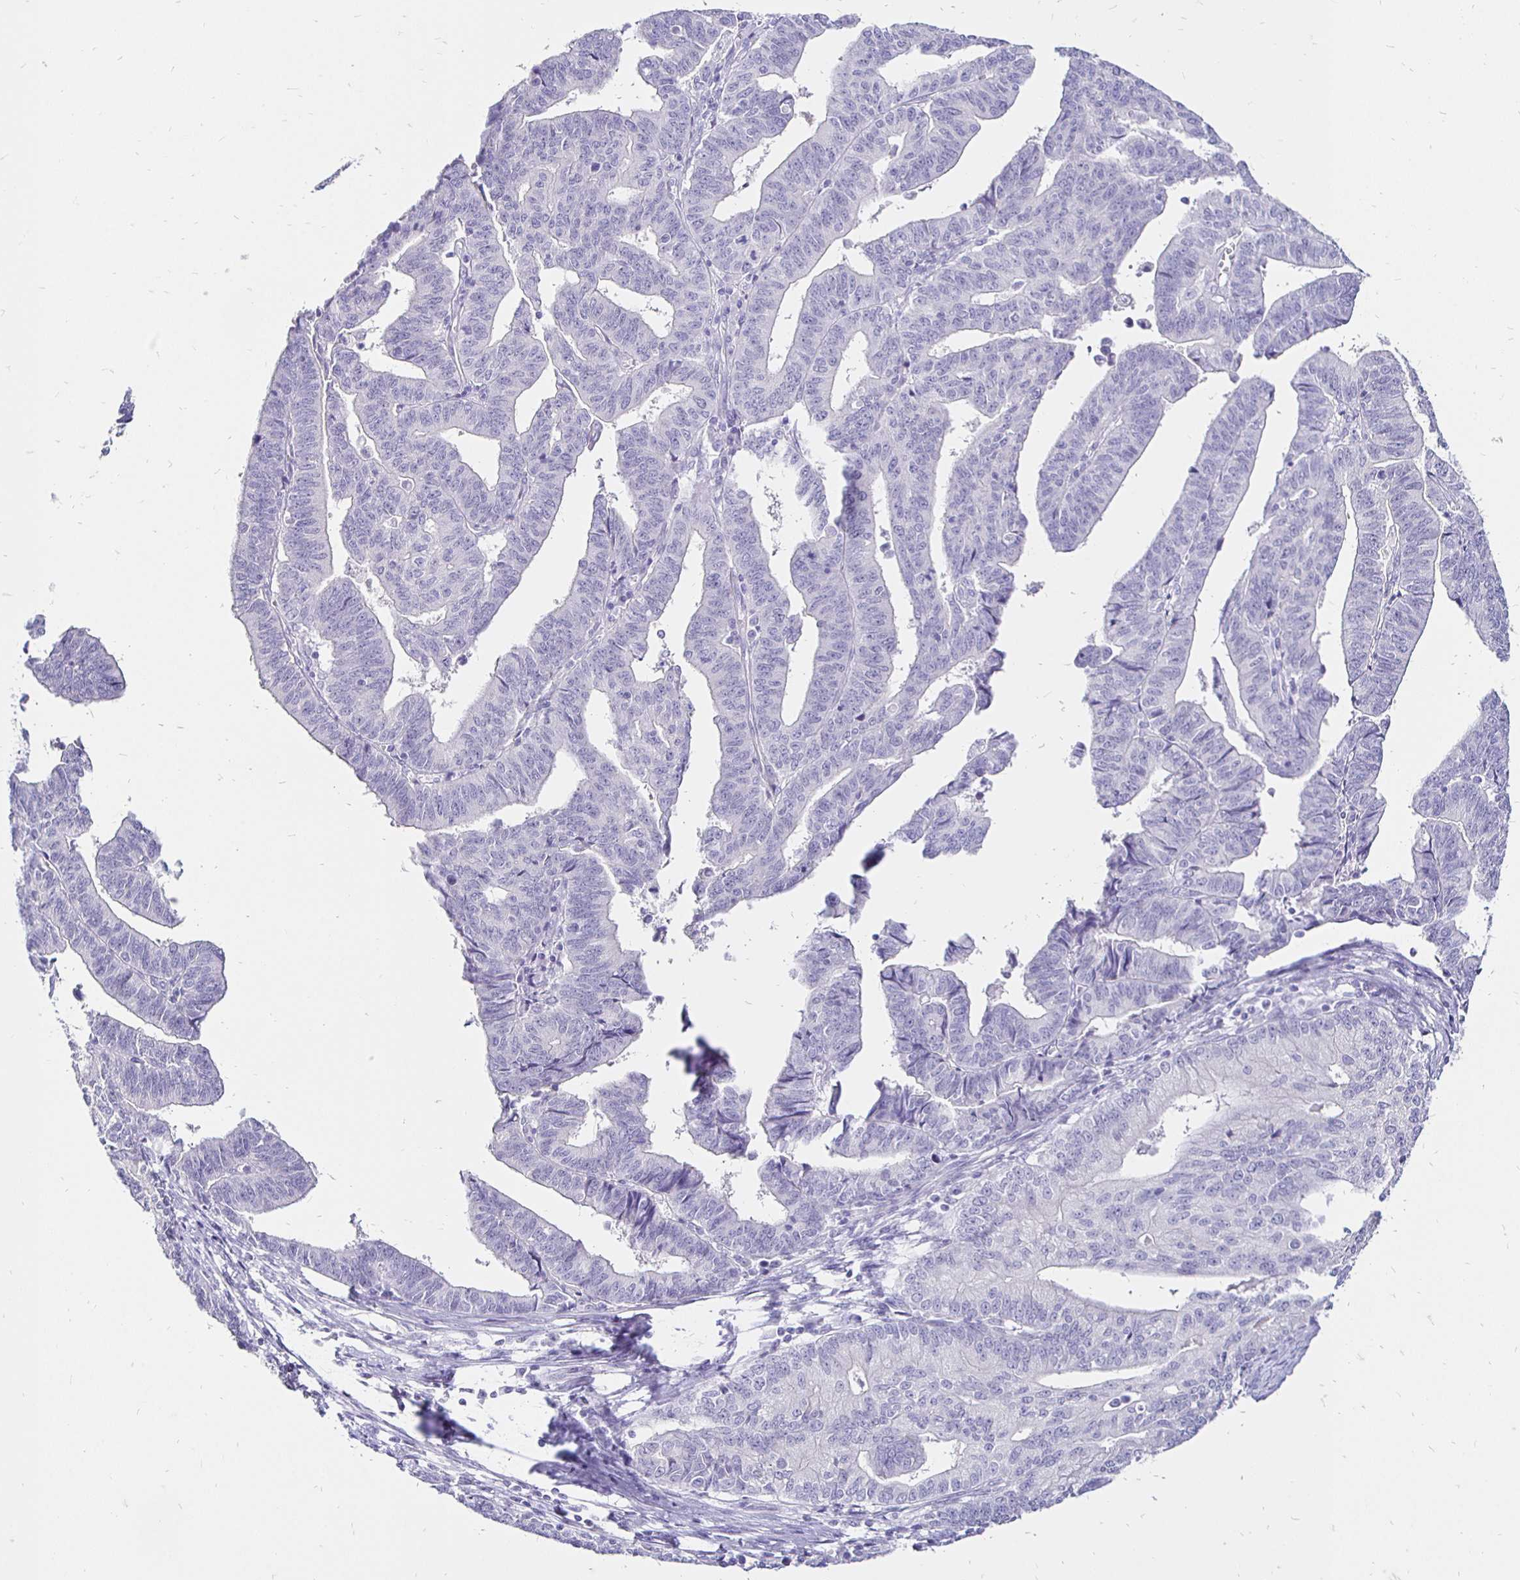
{"staining": {"intensity": "negative", "quantity": "none", "location": "none"}, "tissue": "endometrial cancer", "cell_type": "Tumor cells", "image_type": "cancer", "snomed": [{"axis": "morphology", "description": "Adenocarcinoma, NOS"}, {"axis": "topography", "description": "Endometrium"}], "caption": "This image is of endometrial cancer (adenocarcinoma) stained with IHC to label a protein in brown with the nuclei are counter-stained blue. There is no expression in tumor cells.", "gene": "IRGC", "patient": {"sex": "female", "age": 65}}